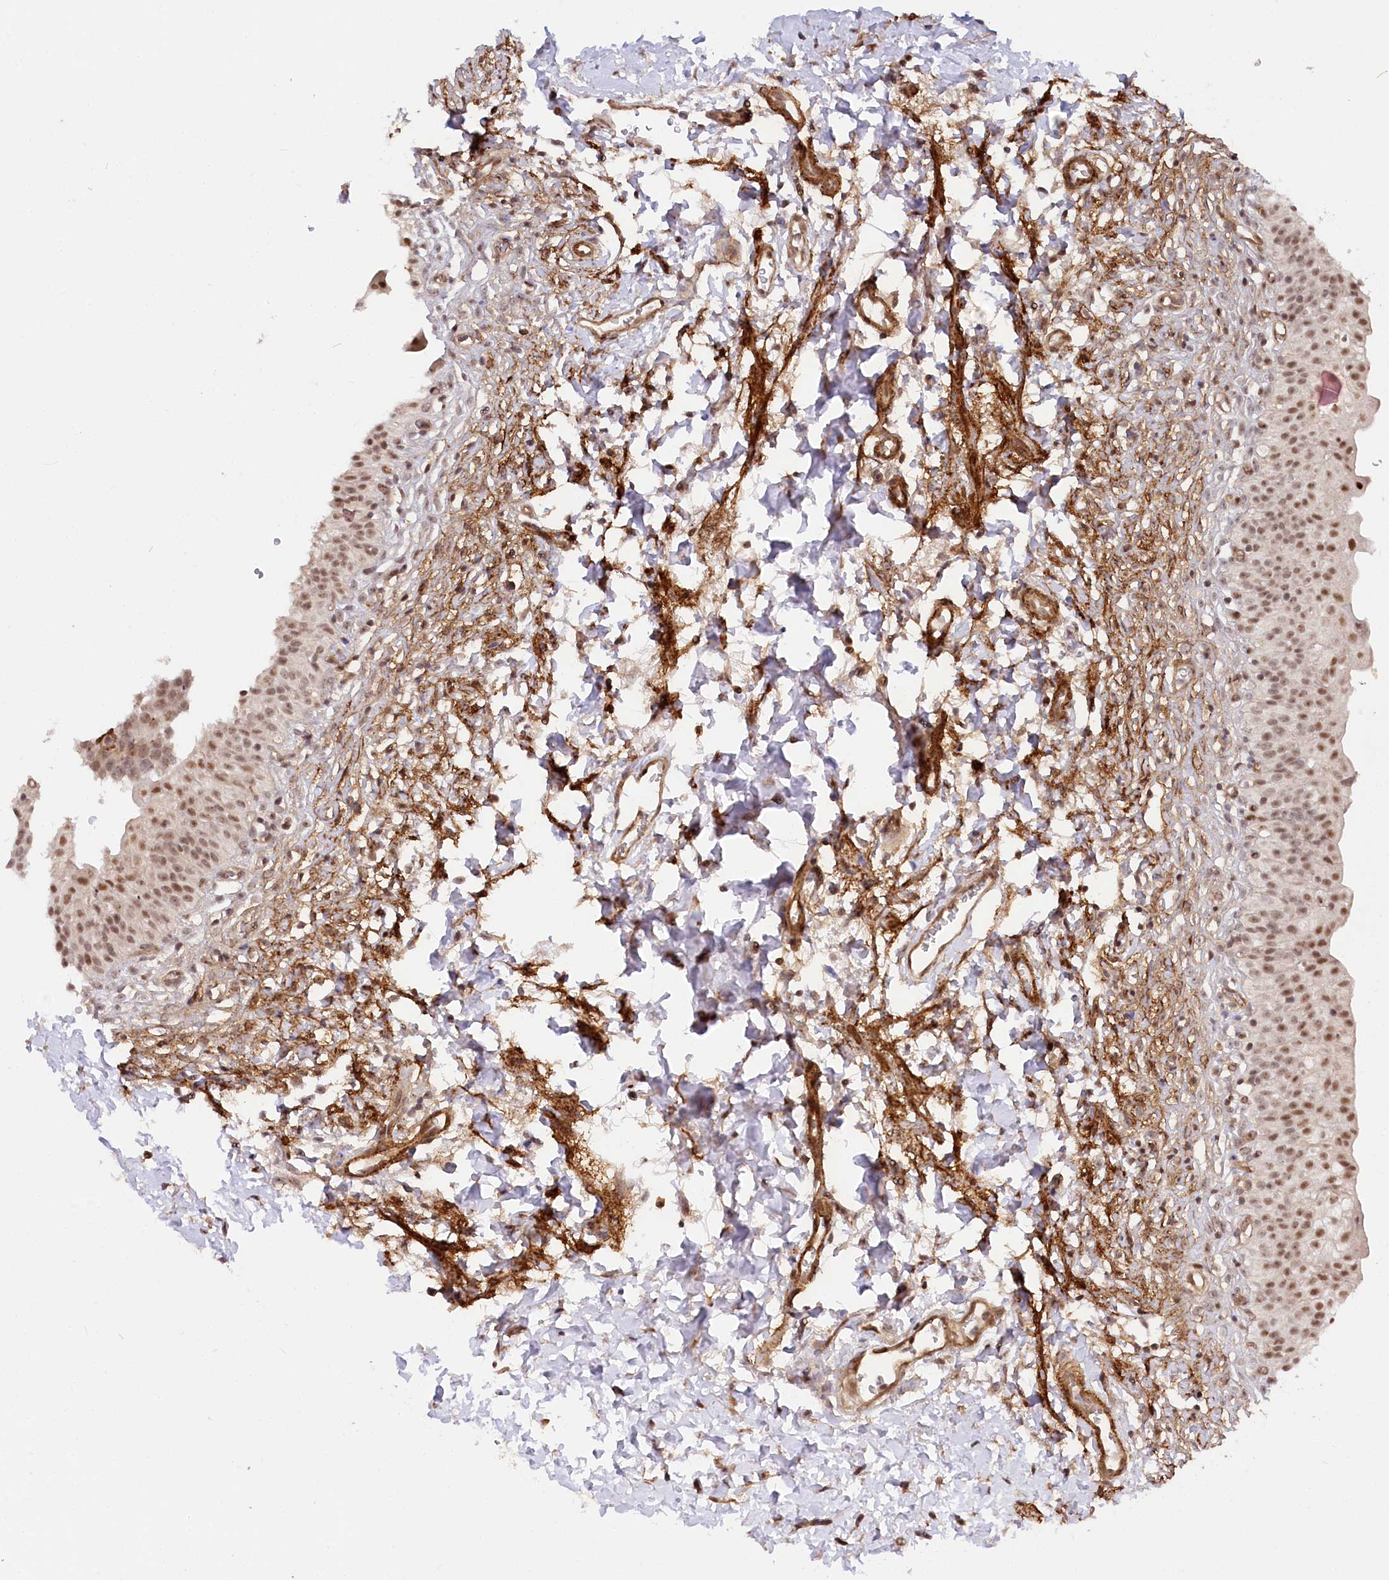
{"staining": {"intensity": "moderate", "quantity": ">75%", "location": "nuclear"}, "tissue": "urinary bladder", "cell_type": "Urothelial cells", "image_type": "normal", "snomed": [{"axis": "morphology", "description": "Normal tissue, NOS"}, {"axis": "topography", "description": "Urinary bladder"}], "caption": "This image demonstrates IHC staining of unremarkable urinary bladder, with medium moderate nuclear positivity in approximately >75% of urothelial cells.", "gene": "GNL3L", "patient": {"sex": "male", "age": 55}}